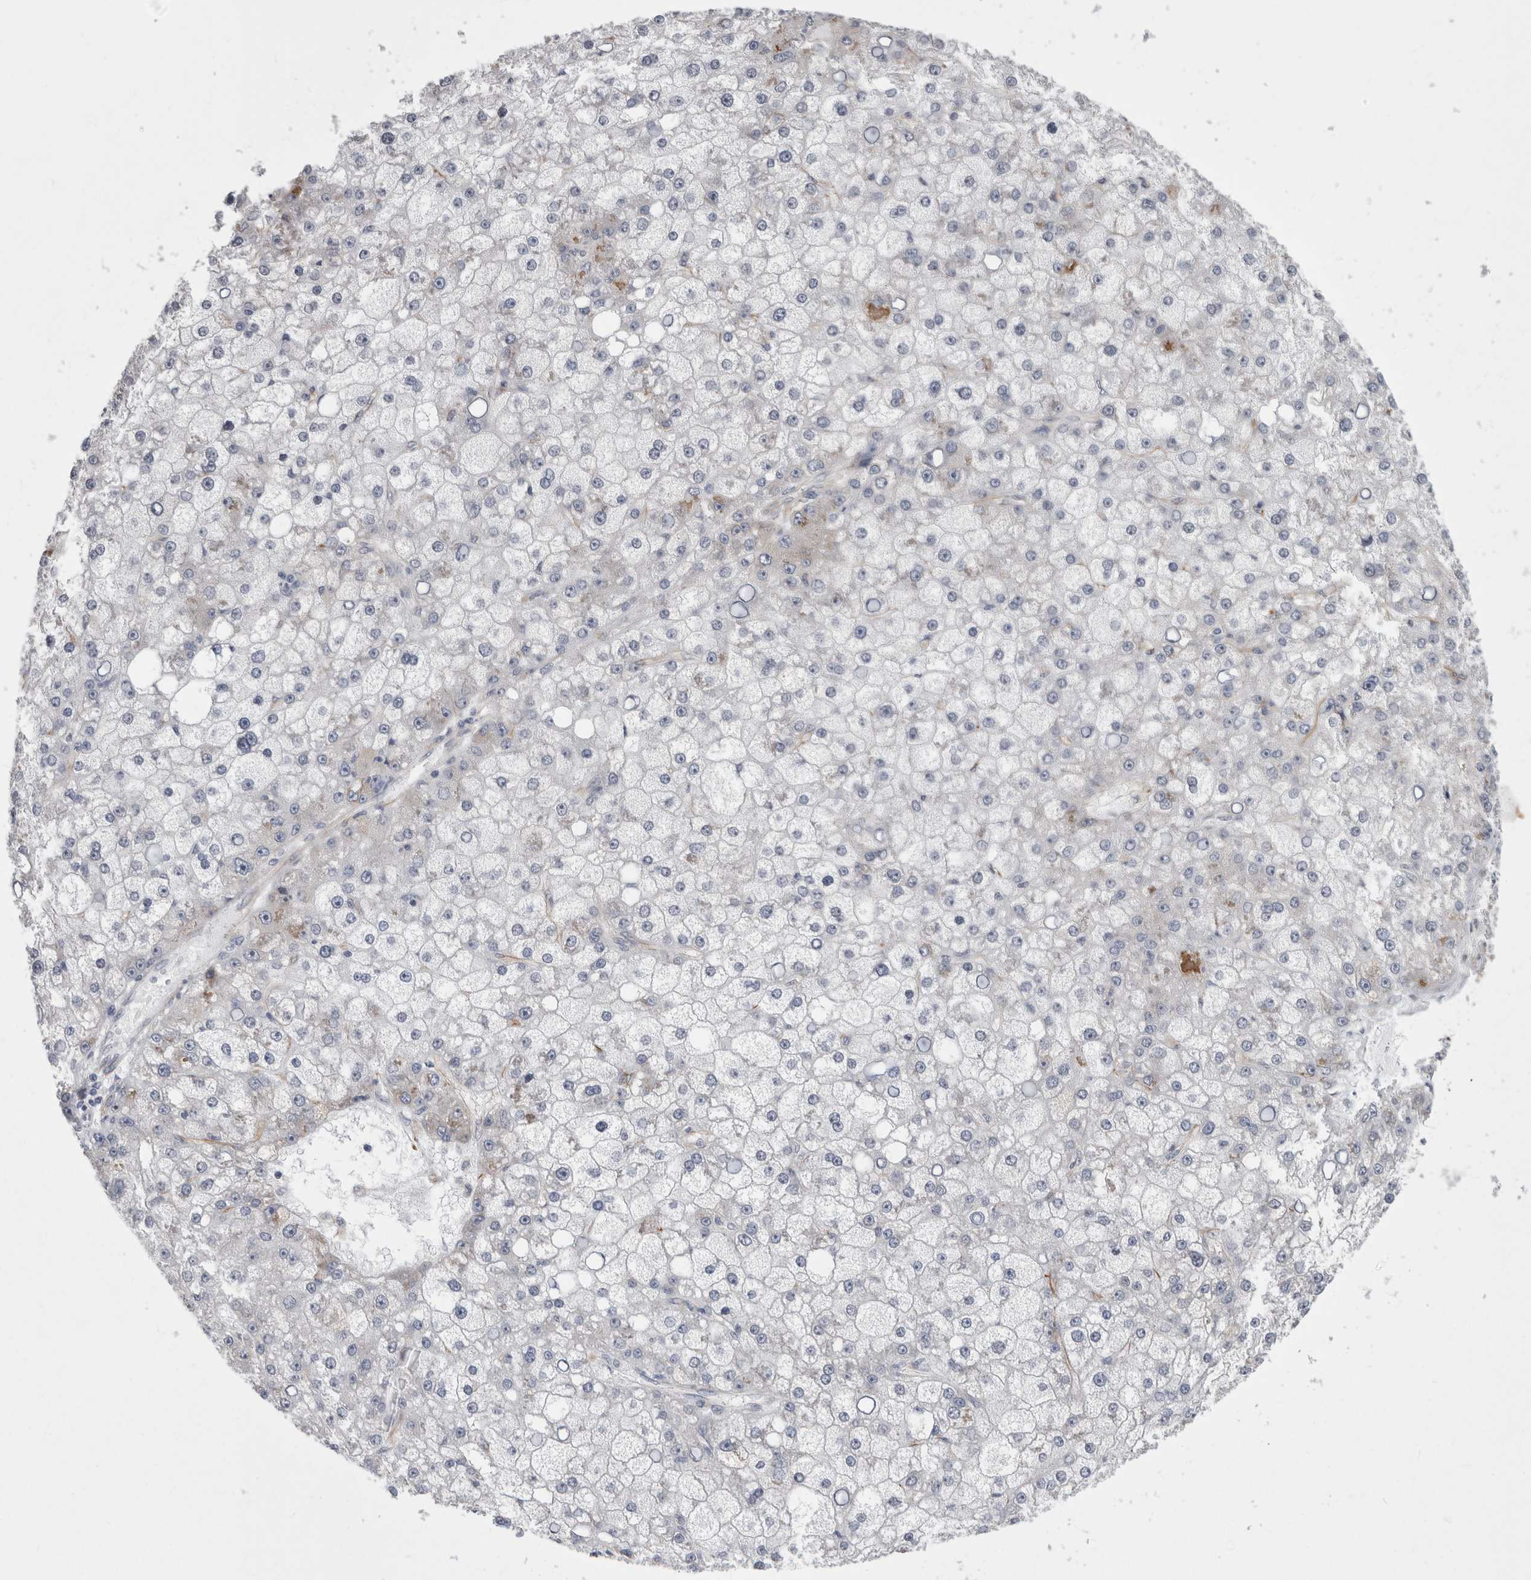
{"staining": {"intensity": "negative", "quantity": "none", "location": "none"}, "tissue": "liver cancer", "cell_type": "Tumor cells", "image_type": "cancer", "snomed": [{"axis": "morphology", "description": "Carcinoma, Hepatocellular, NOS"}, {"axis": "topography", "description": "Liver"}], "caption": "DAB immunohistochemical staining of human liver cancer (hepatocellular carcinoma) demonstrates no significant expression in tumor cells.", "gene": "FAM83H", "patient": {"sex": "male", "age": 67}}